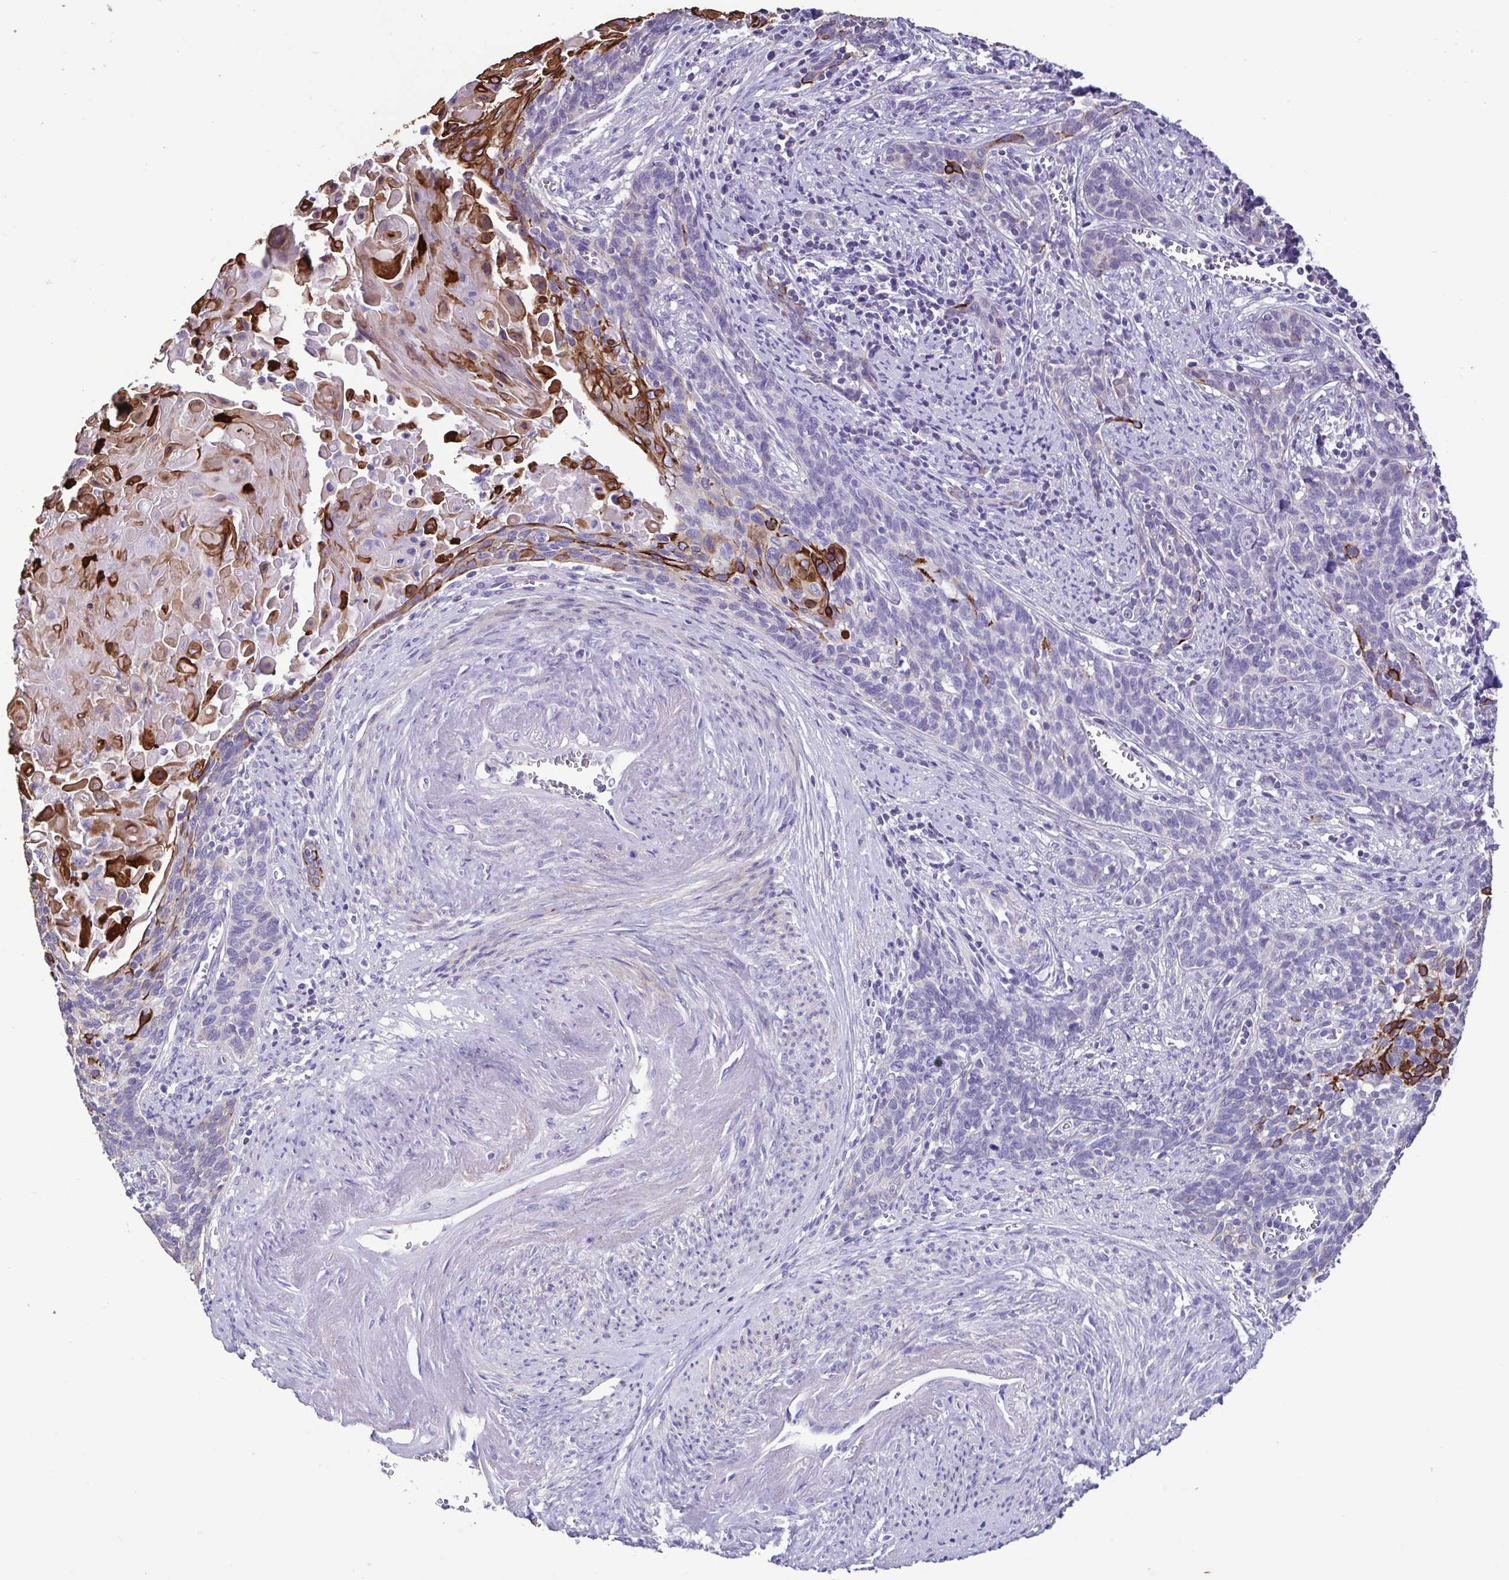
{"staining": {"intensity": "strong", "quantity": "25%-75%", "location": "cytoplasmic/membranous"}, "tissue": "cervical cancer", "cell_type": "Tumor cells", "image_type": "cancer", "snomed": [{"axis": "morphology", "description": "Squamous cell carcinoma, NOS"}, {"axis": "topography", "description": "Cervix"}], "caption": "Immunohistochemistry photomicrograph of human cervical cancer (squamous cell carcinoma) stained for a protein (brown), which shows high levels of strong cytoplasmic/membranous expression in approximately 25%-75% of tumor cells.", "gene": "PLA2G4E", "patient": {"sex": "female", "age": 39}}